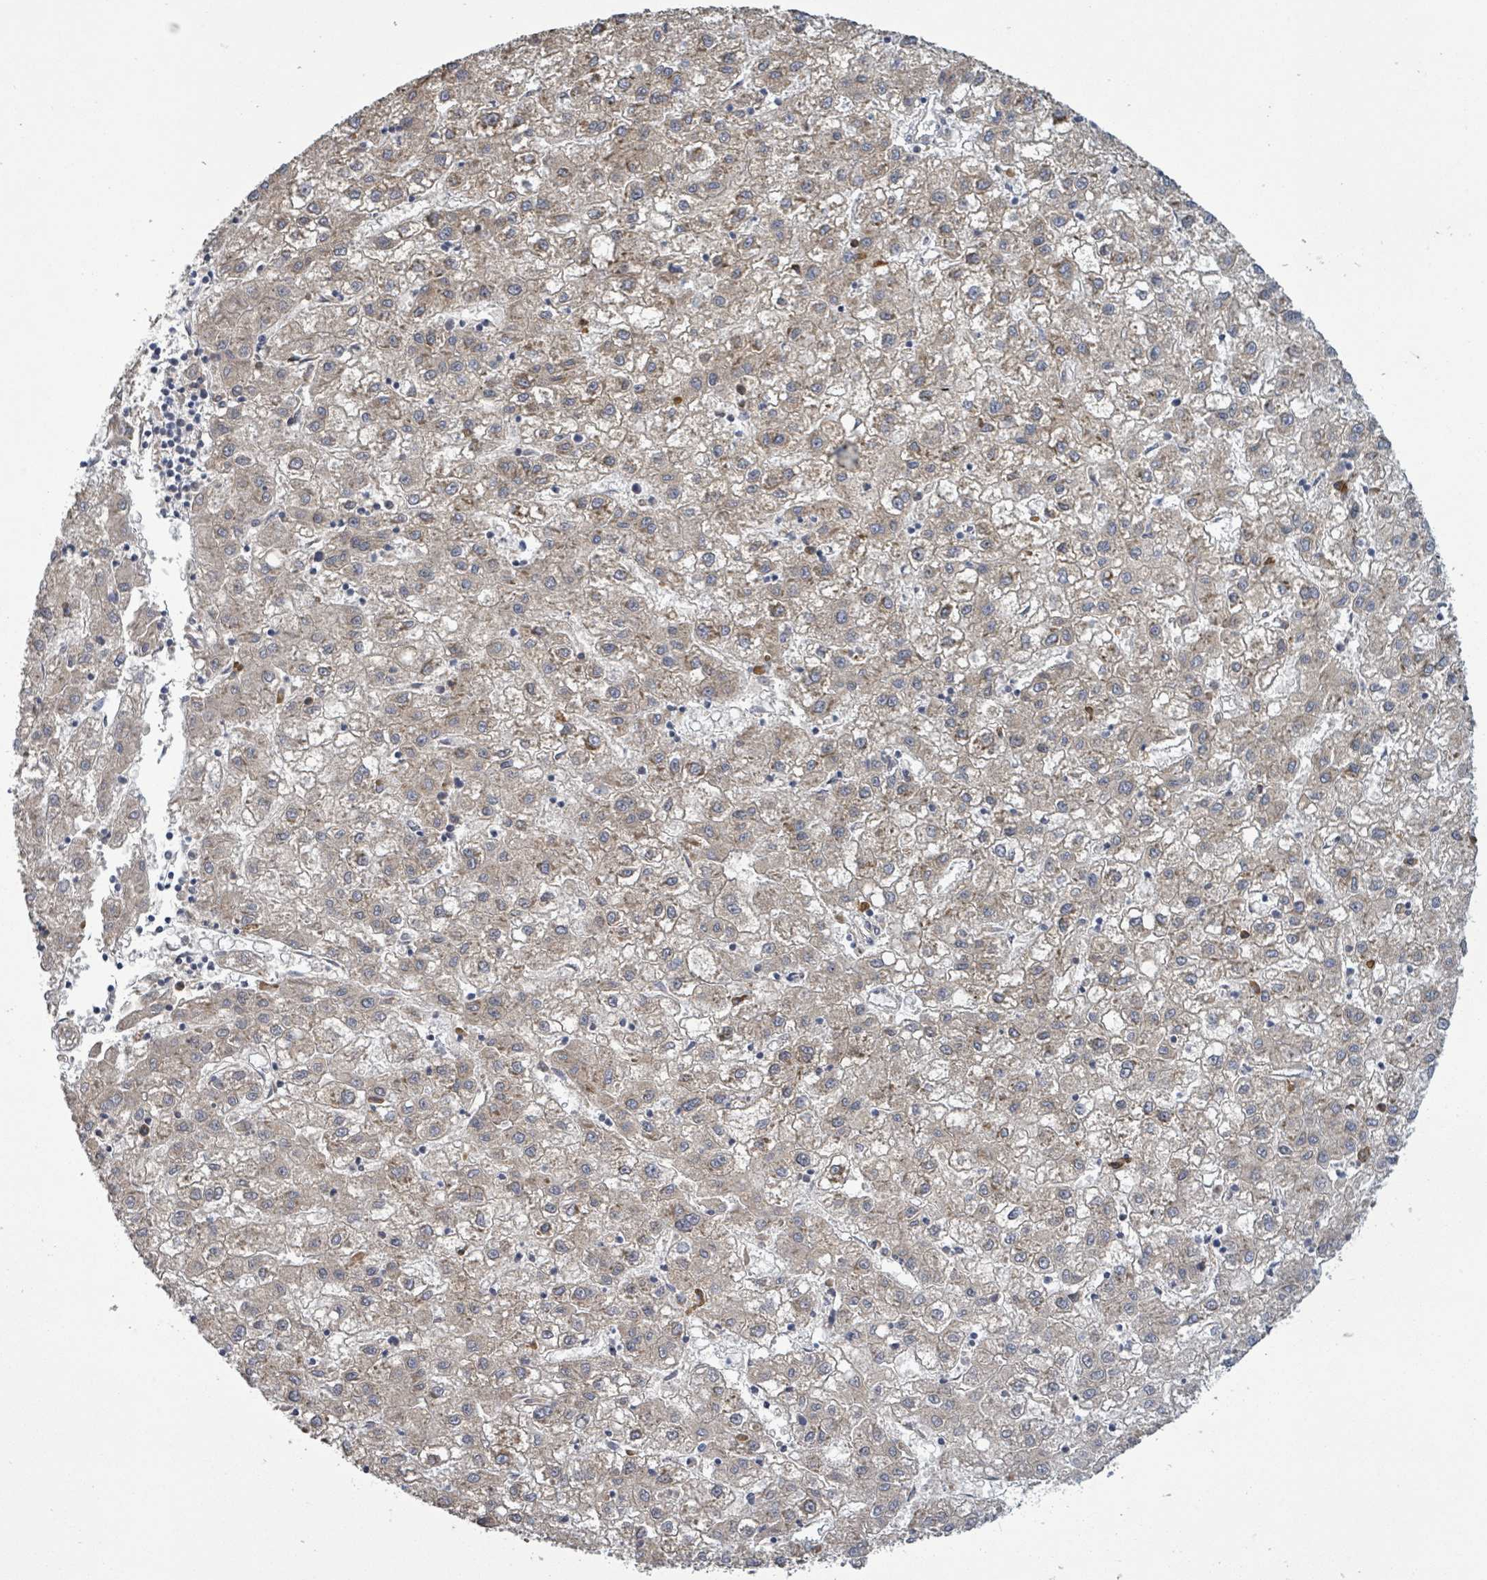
{"staining": {"intensity": "weak", "quantity": ">75%", "location": "cytoplasmic/membranous"}, "tissue": "liver cancer", "cell_type": "Tumor cells", "image_type": "cancer", "snomed": [{"axis": "morphology", "description": "Carcinoma, Hepatocellular, NOS"}, {"axis": "topography", "description": "Liver"}], "caption": "Human liver cancer (hepatocellular carcinoma) stained with a protein marker reveals weak staining in tumor cells.", "gene": "ATP13A1", "patient": {"sex": "male", "age": 72}}